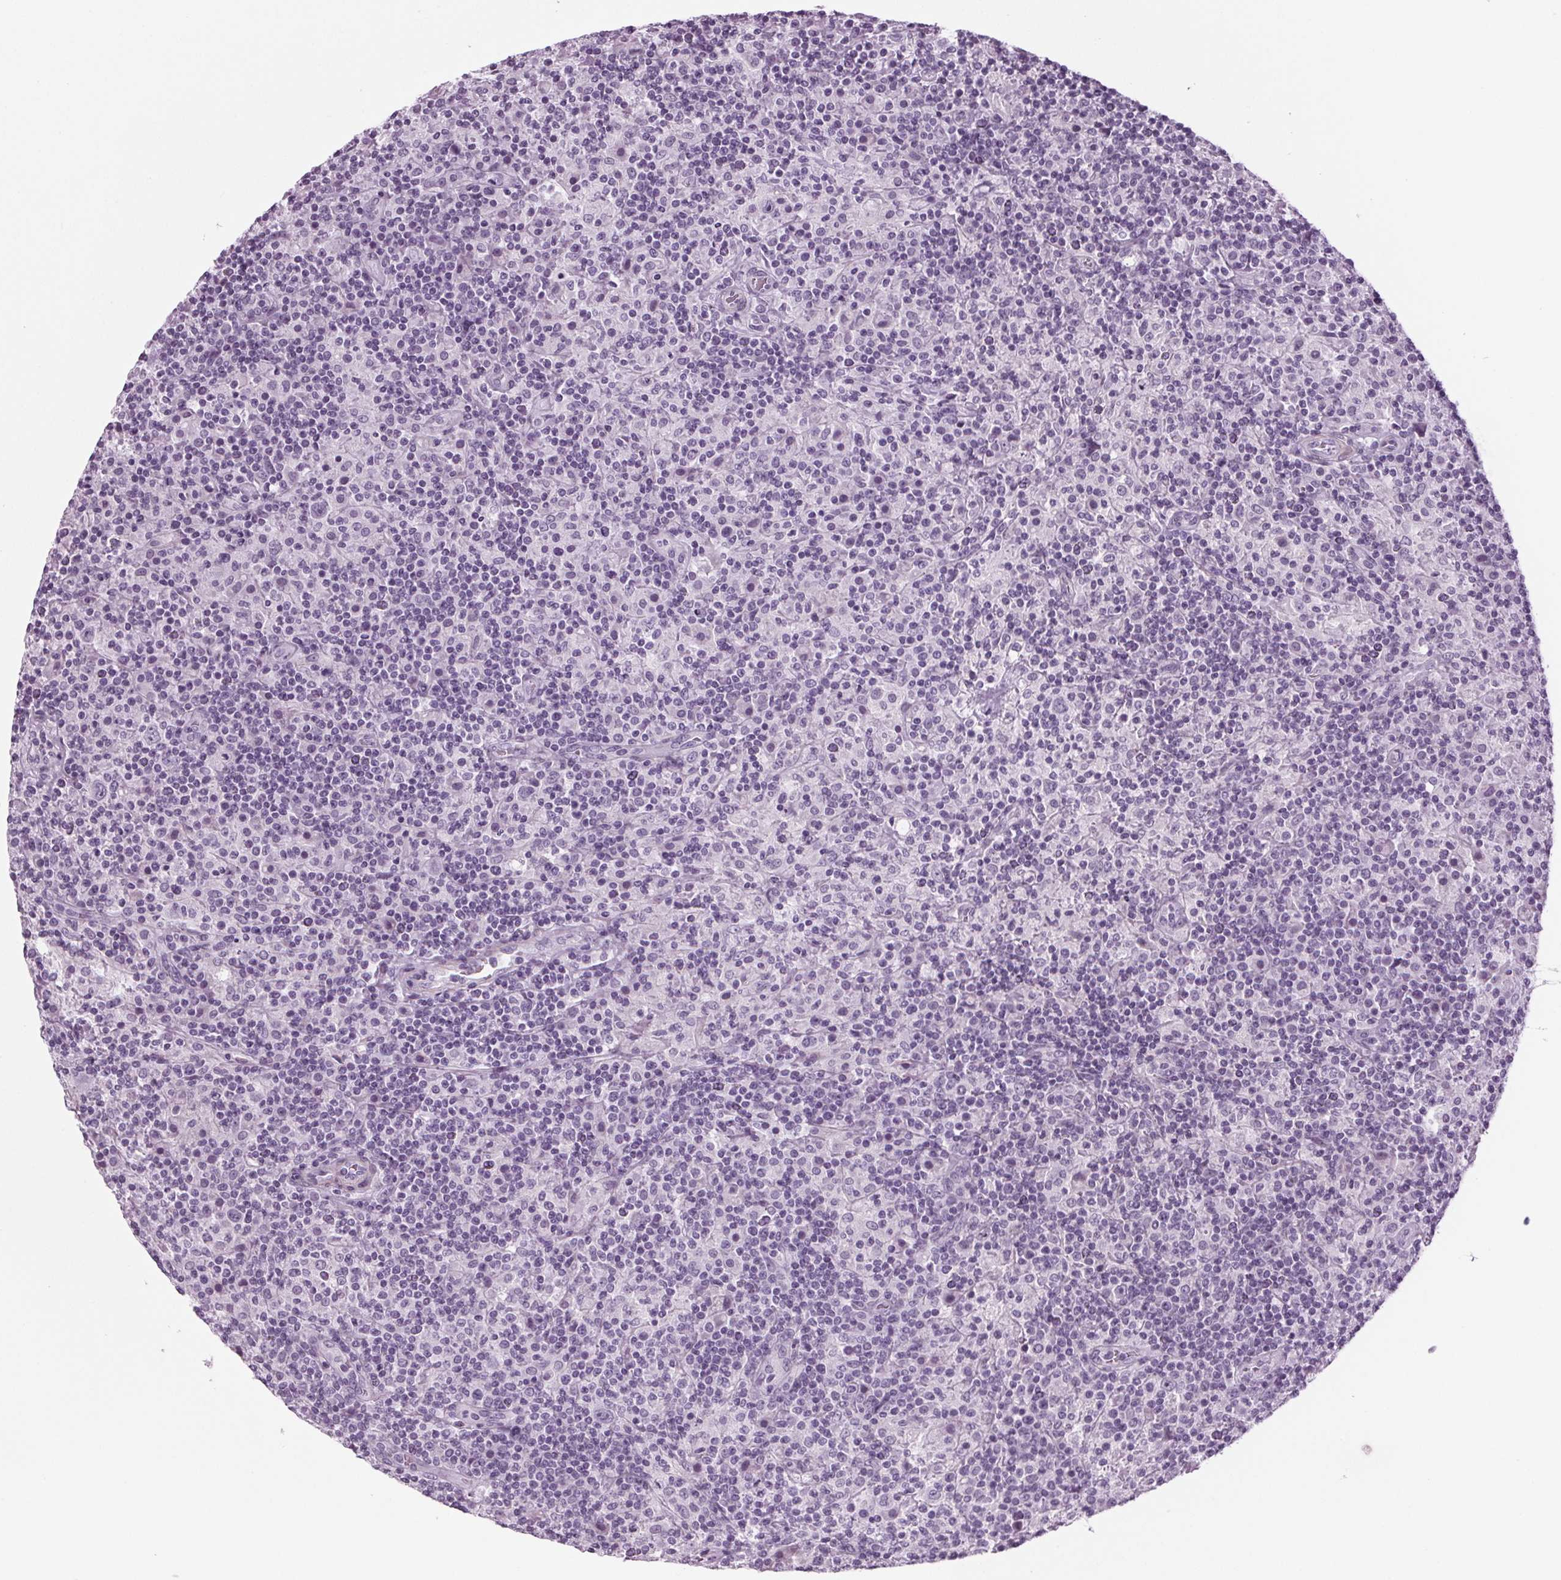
{"staining": {"intensity": "negative", "quantity": "none", "location": "none"}, "tissue": "lymphoma", "cell_type": "Tumor cells", "image_type": "cancer", "snomed": [{"axis": "morphology", "description": "Hodgkin's disease, NOS"}, {"axis": "topography", "description": "Lymph node"}], "caption": "Immunohistochemistry photomicrograph of Hodgkin's disease stained for a protein (brown), which reveals no expression in tumor cells.", "gene": "BHLHE22", "patient": {"sex": "male", "age": 70}}